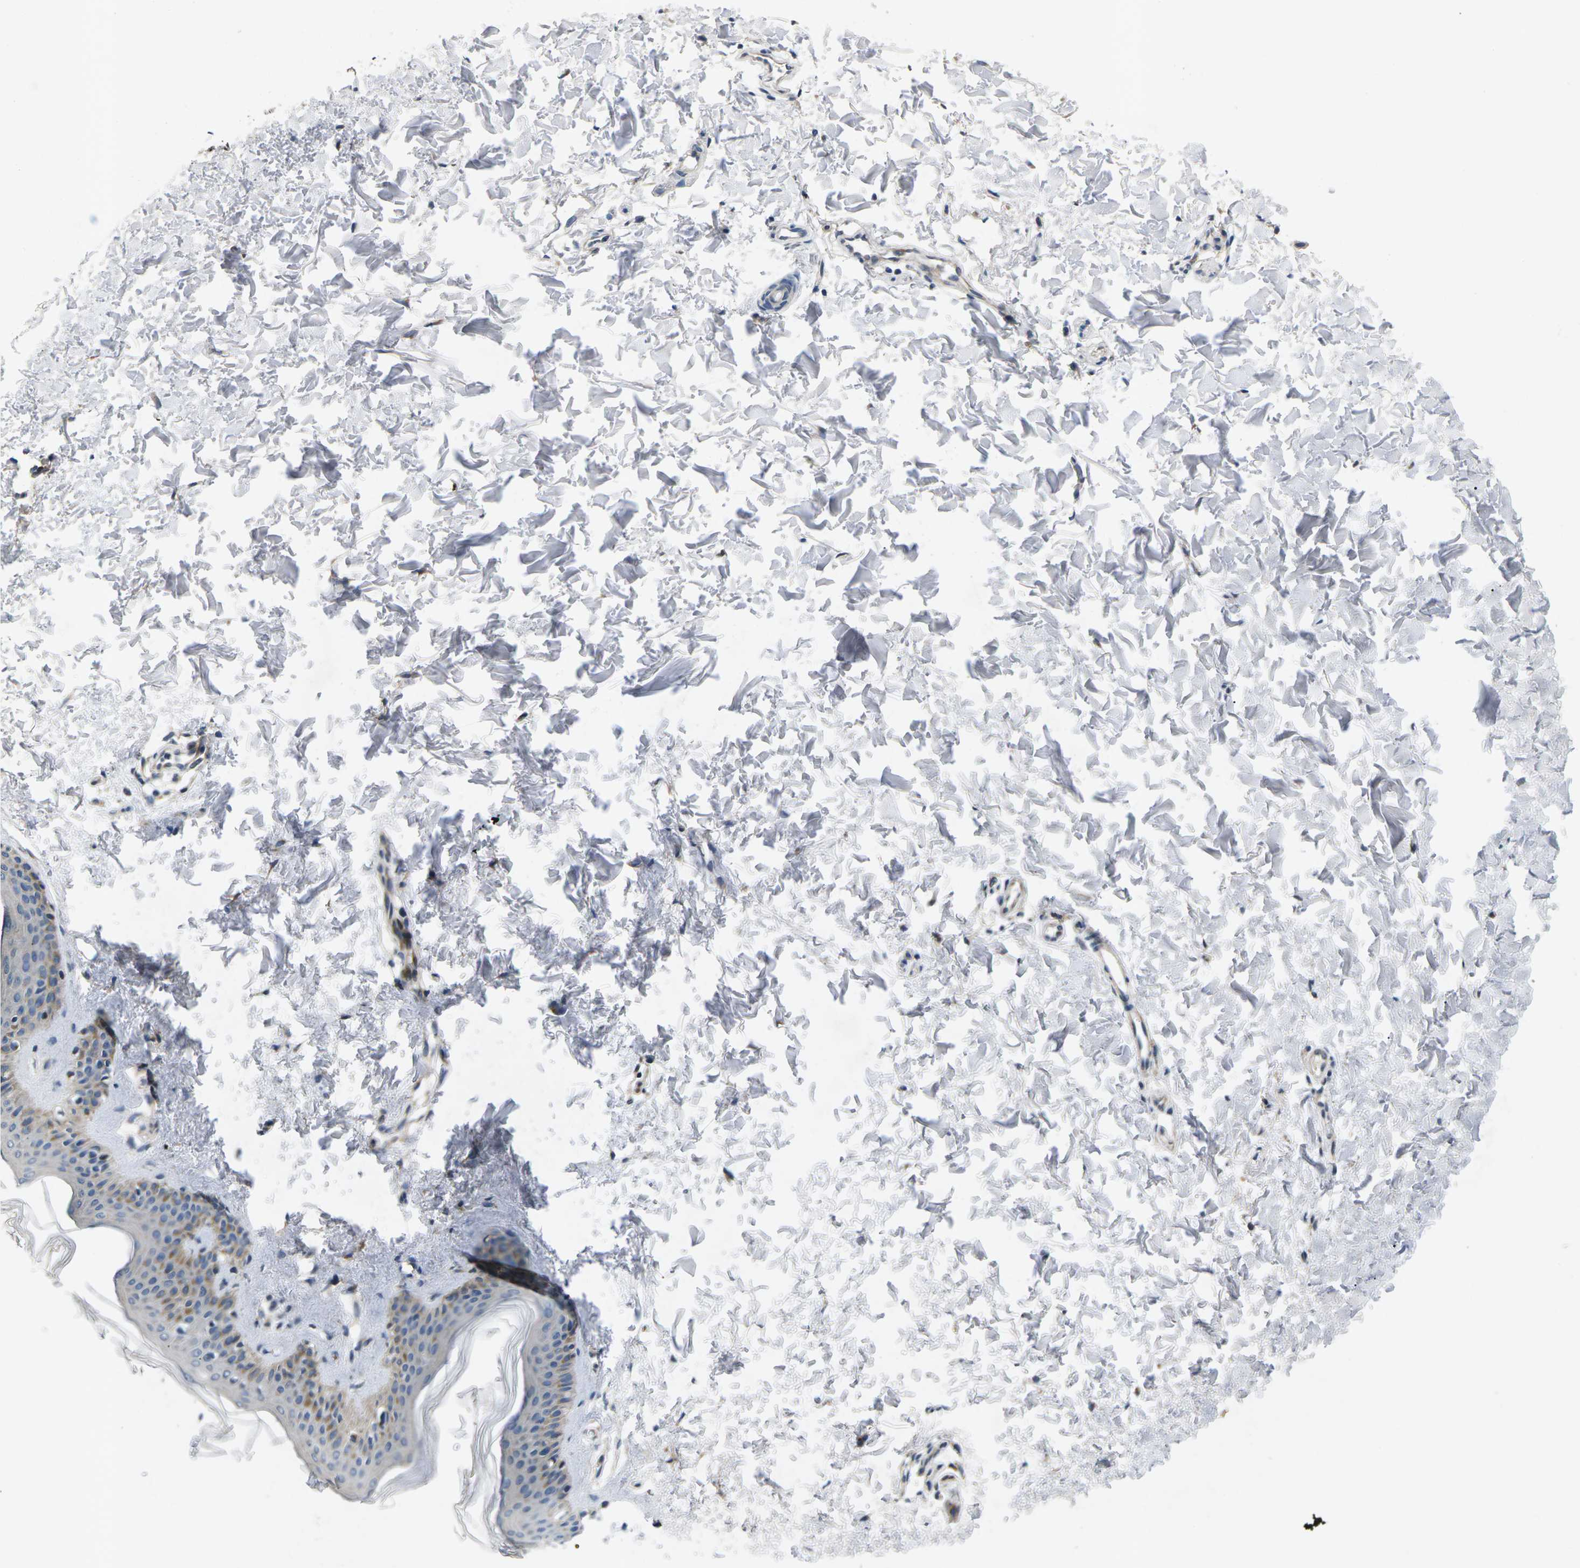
{"staining": {"intensity": "negative", "quantity": "none", "location": "none"}, "tissue": "skin", "cell_type": "Fibroblasts", "image_type": "normal", "snomed": [{"axis": "morphology", "description": "Normal tissue, NOS"}, {"axis": "topography", "description": "Skin"}], "caption": "Photomicrograph shows no significant protein positivity in fibroblasts of unremarkable skin.", "gene": "ERGIC3", "patient": {"sex": "female", "age": 41}}